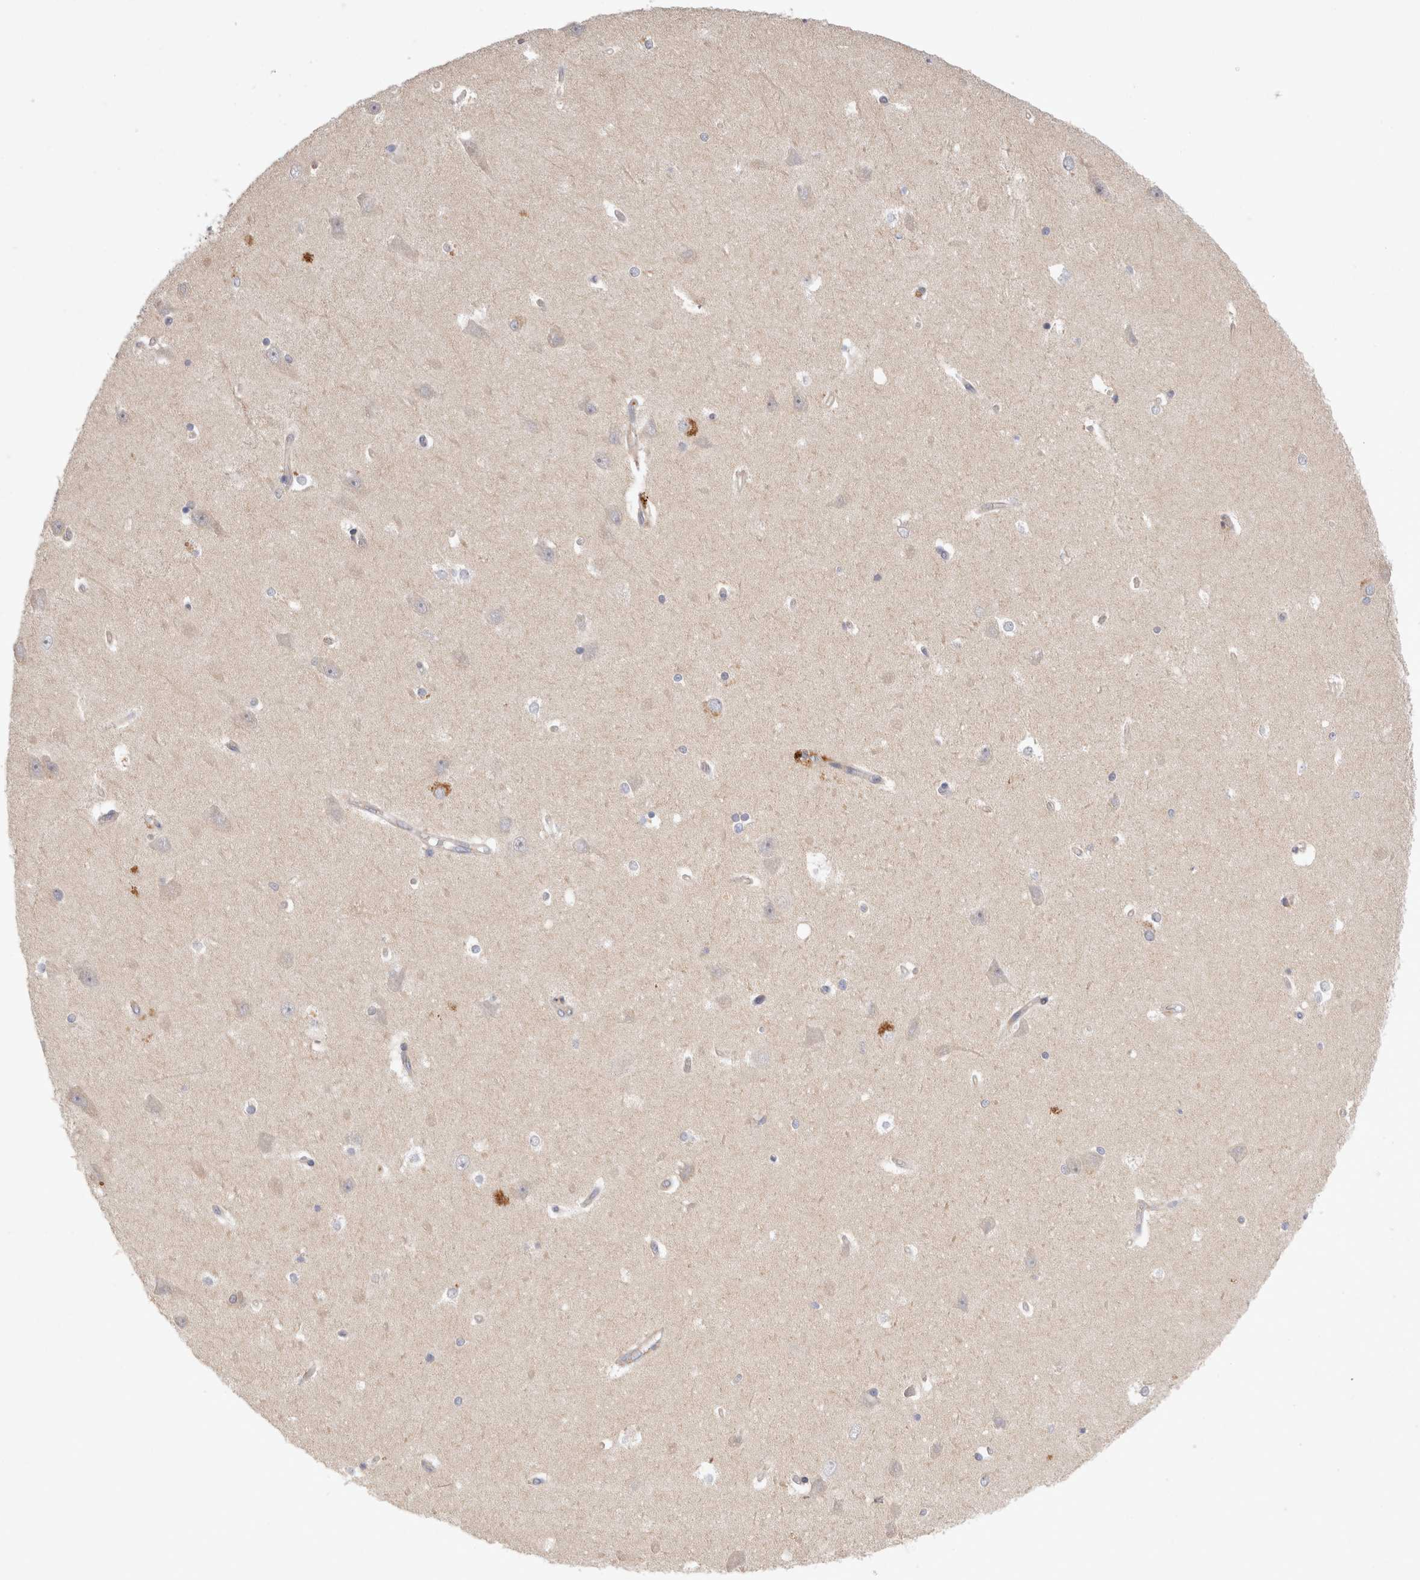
{"staining": {"intensity": "weak", "quantity": "<25%", "location": "cytoplasmic/membranous"}, "tissue": "hippocampus", "cell_type": "Glial cells", "image_type": "normal", "snomed": [{"axis": "morphology", "description": "Normal tissue, NOS"}, {"axis": "topography", "description": "Hippocampus"}], "caption": "Image shows no protein positivity in glial cells of unremarkable hippocampus. Brightfield microscopy of IHC stained with DAB (3,3'-diaminobenzidine) (brown) and hematoxylin (blue), captured at high magnification.", "gene": "HTT", "patient": {"sex": "male", "age": 45}}